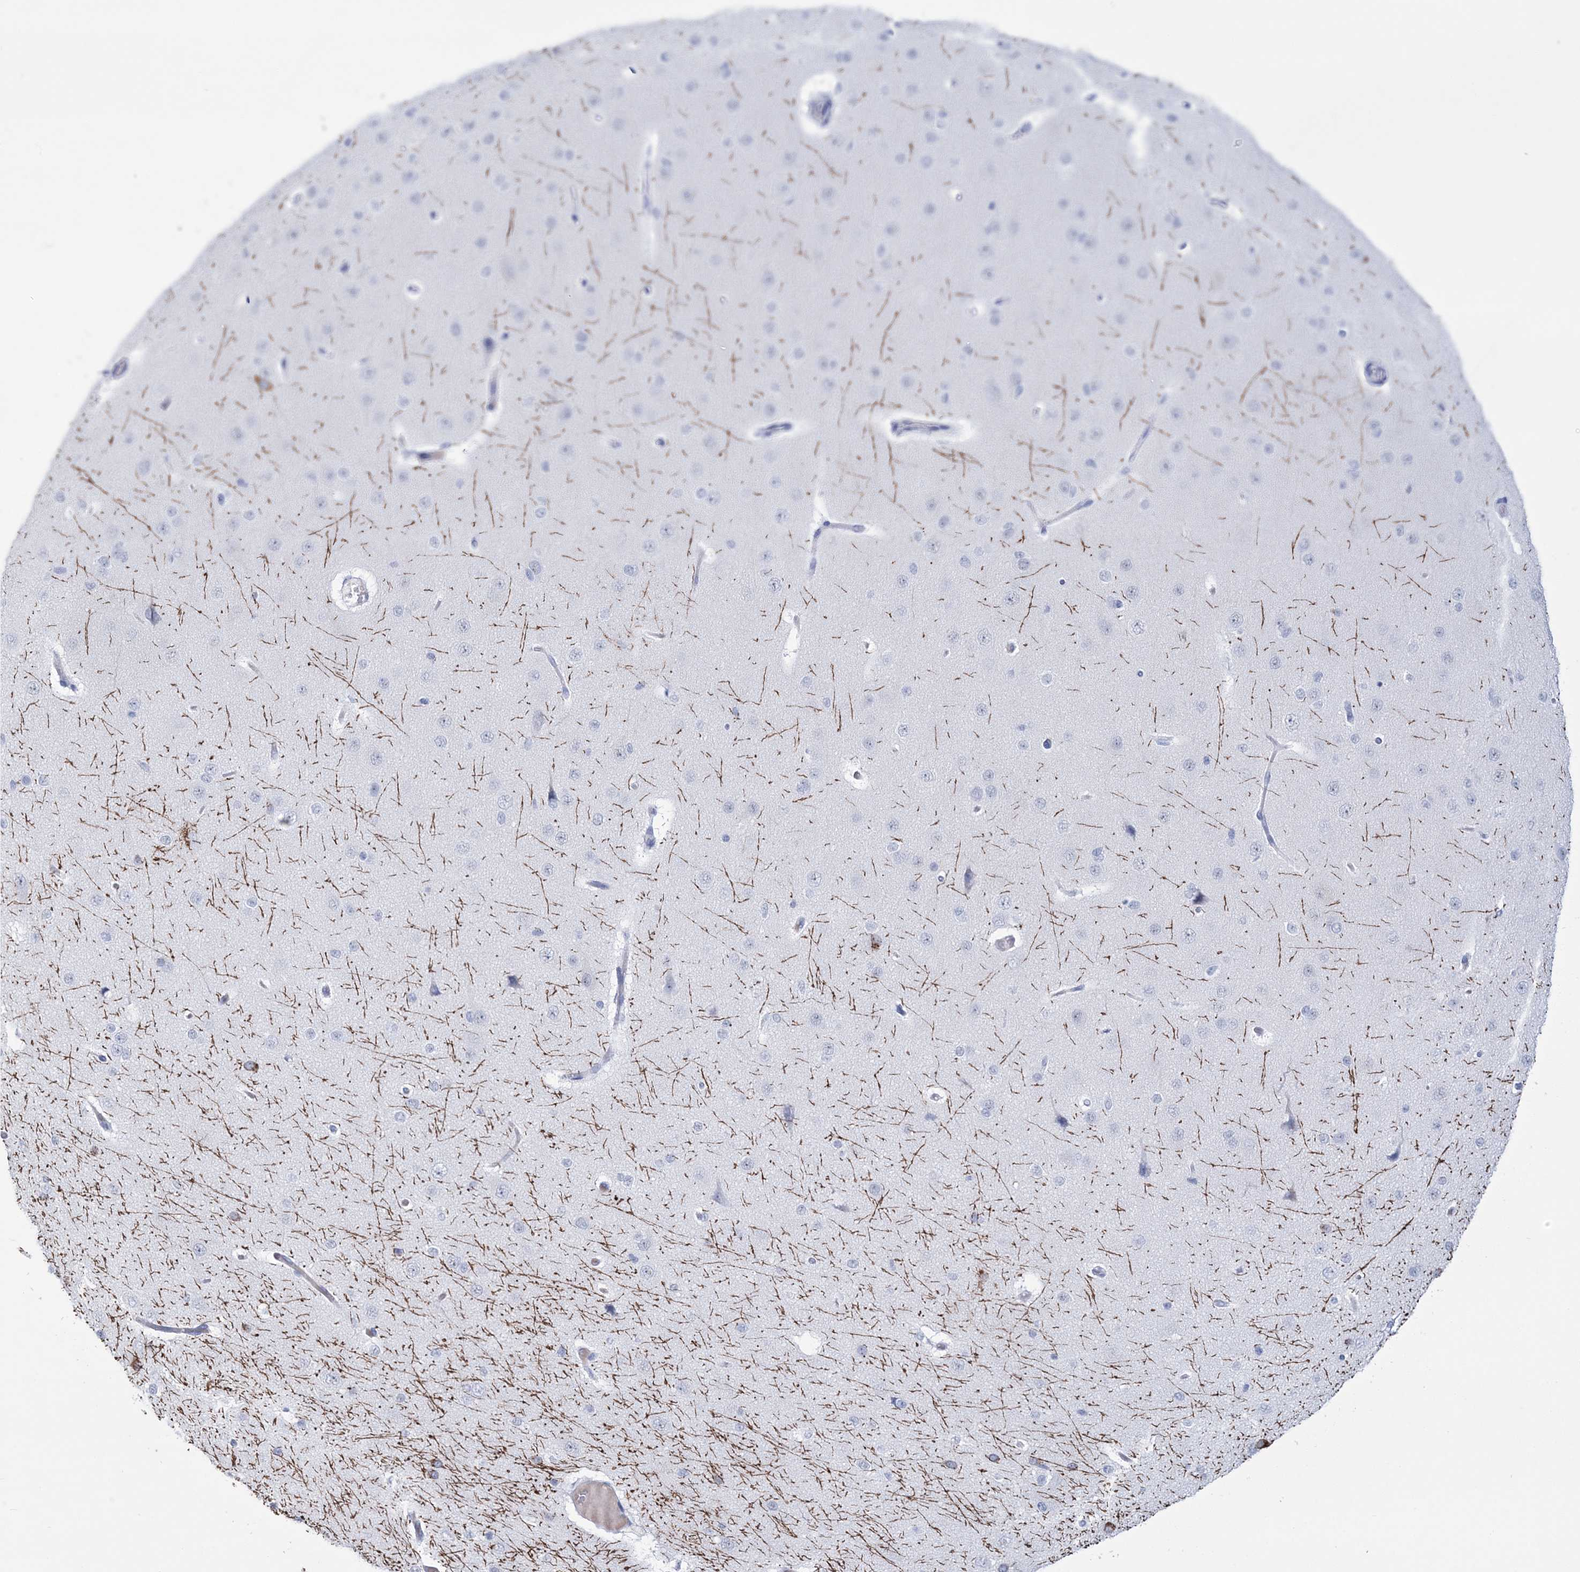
{"staining": {"intensity": "negative", "quantity": "none", "location": "none"}, "tissue": "cerebral cortex", "cell_type": "Endothelial cells", "image_type": "normal", "snomed": [{"axis": "morphology", "description": "Normal tissue, NOS"}, {"axis": "morphology", "description": "Developmental malformation"}, {"axis": "topography", "description": "Cerebral cortex"}], "caption": "Immunohistochemistry (IHC) of unremarkable cerebral cortex exhibits no expression in endothelial cells. (DAB (3,3'-diaminobenzidine) immunohistochemistry (IHC) with hematoxylin counter stain).", "gene": "DPCD", "patient": {"sex": "female", "age": 30}}